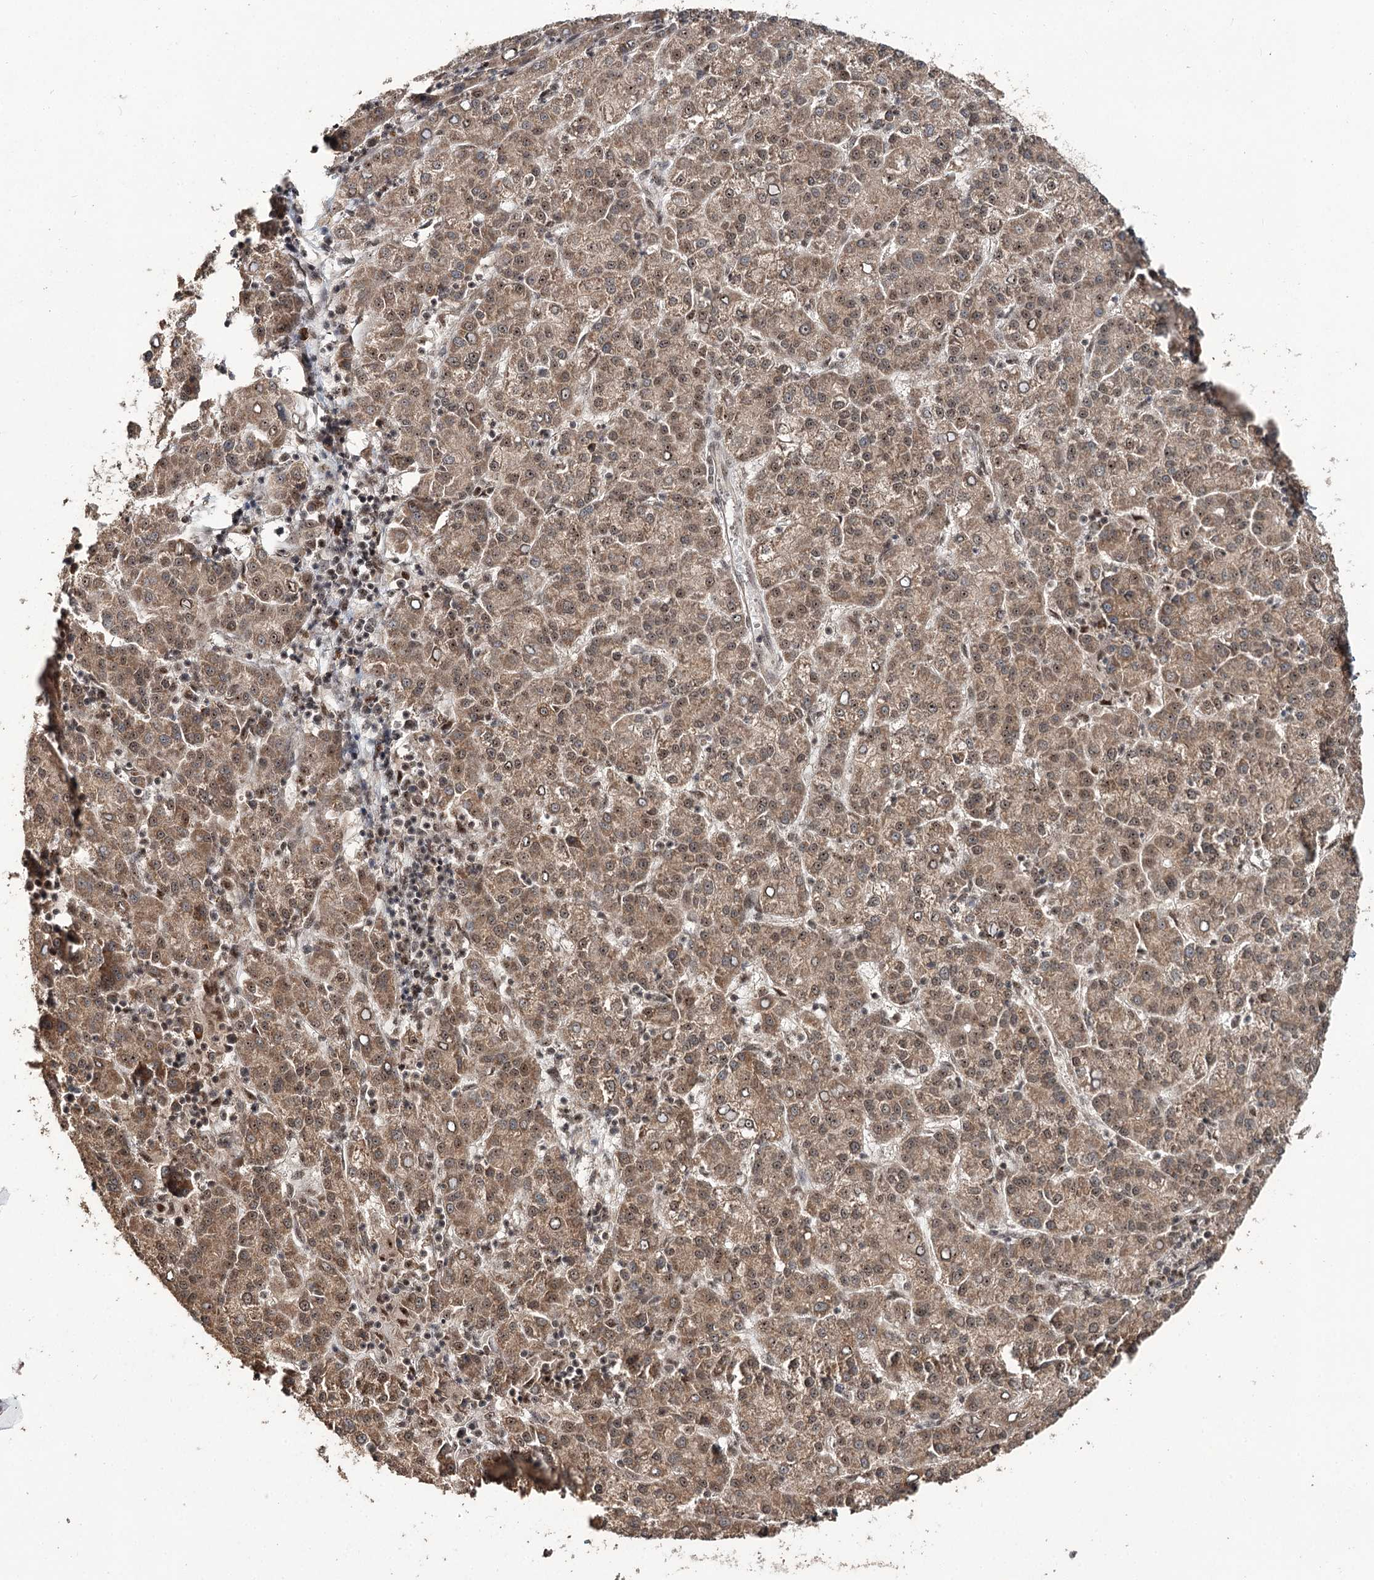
{"staining": {"intensity": "moderate", "quantity": ">75%", "location": "cytoplasmic/membranous,nuclear"}, "tissue": "liver cancer", "cell_type": "Tumor cells", "image_type": "cancer", "snomed": [{"axis": "morphology", "description": "Carcinoma, Hepatocellular, NOS"}, {"axis": "topography", "description": "Liver"}], "caption": "Protein staining reveals moderate cytoplasmic/membranous and nuclear expression in approximately >75% of tumor cells in liver cancer (hepatocellular carcinoma). (Brightfield microscopy of DAB IHC at high magnification).", "gene": "ERCC3", "patient": {"sex": "female", "age": 58}}